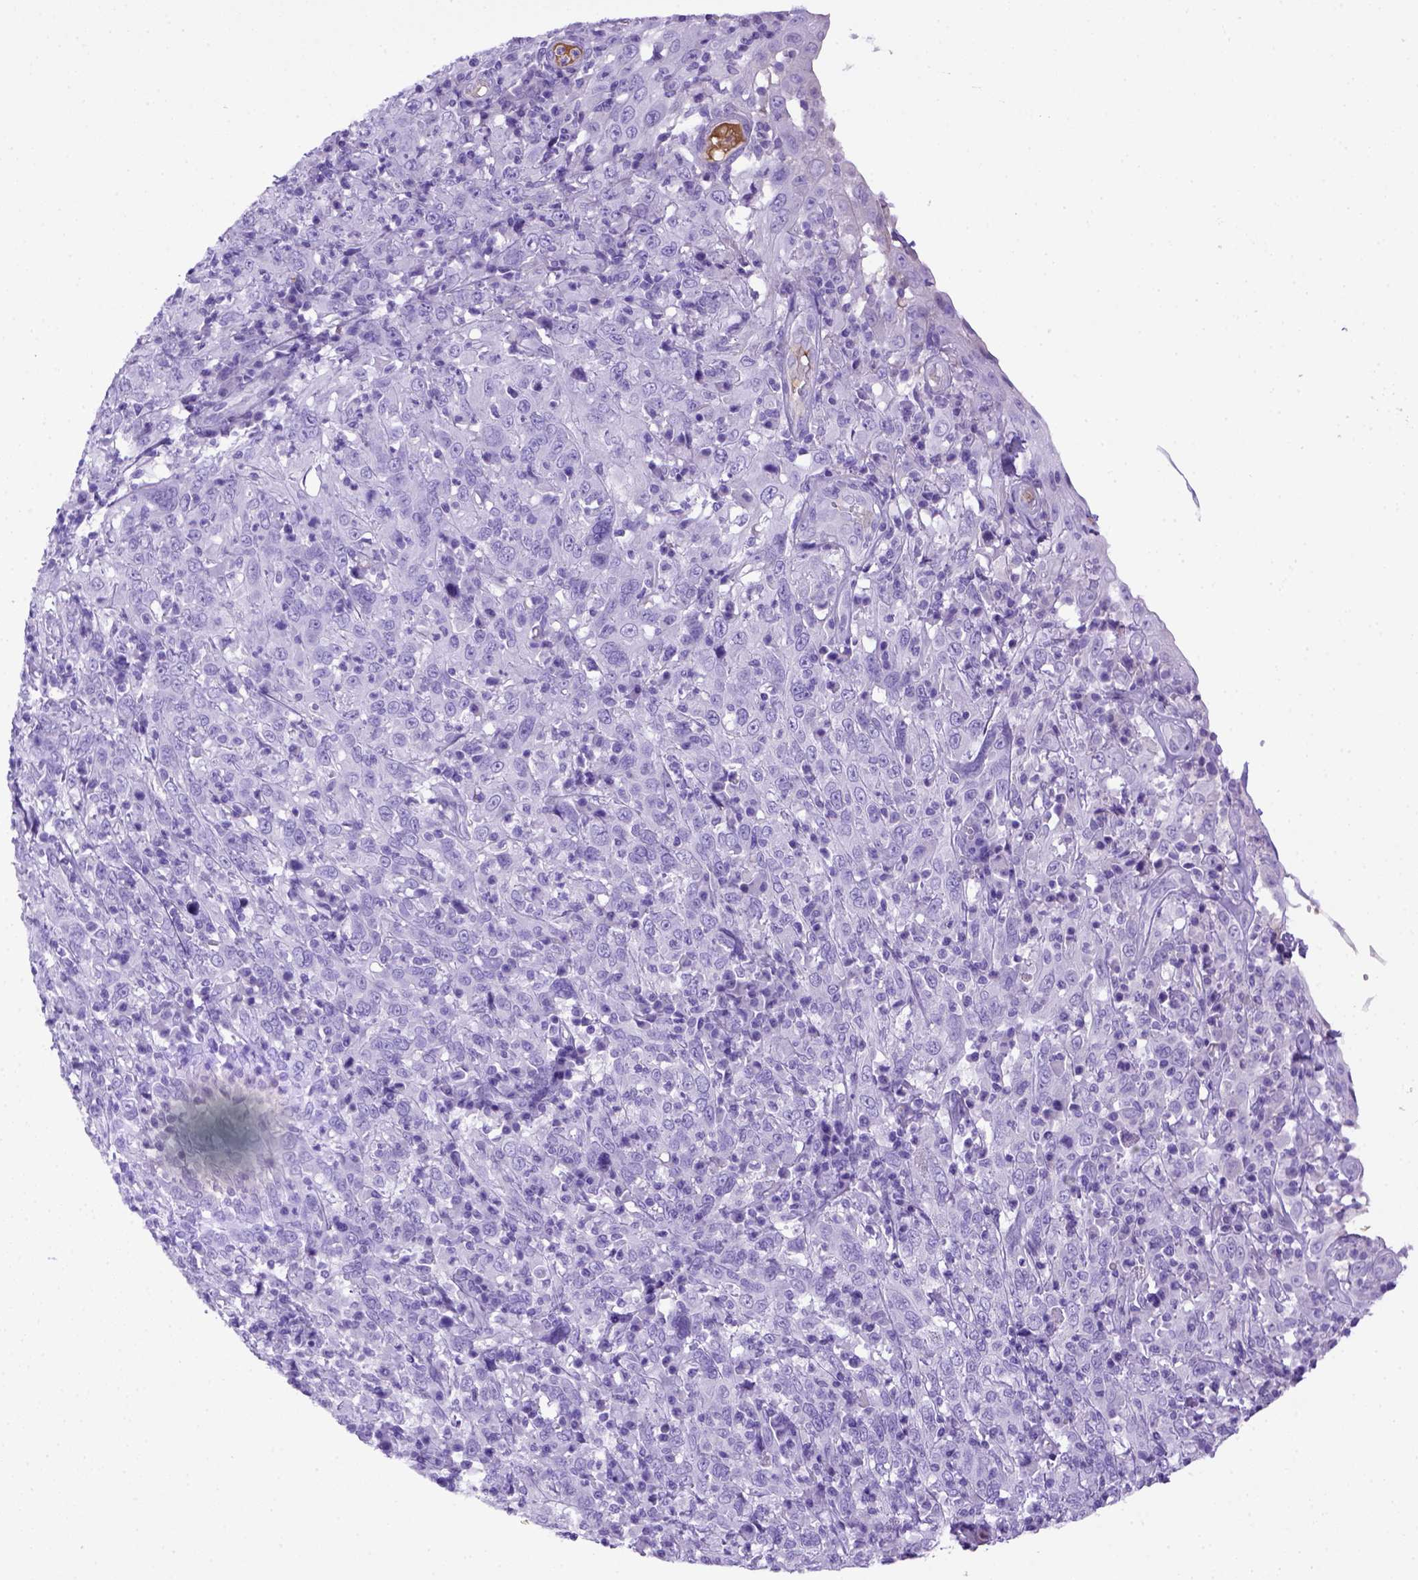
{"staining": {"intensity": "negative", "quantity": "none", "location": "none"}, "tissue": "cervical cancer", "cell_type": "Tumor cells", "image_type": "cancer", "snomed": [{"axis": "morphology", "description": "Squamous cell carcinoma, NOS"}, {"axis": "topography", "description": "Cervix"}], "caption": "The photomicrograph shows no staining of tumor cells in squamous cell carcinoma (cervical).", "gene": "ITIH4", "patient": {"sex": "female", "age": 46}}